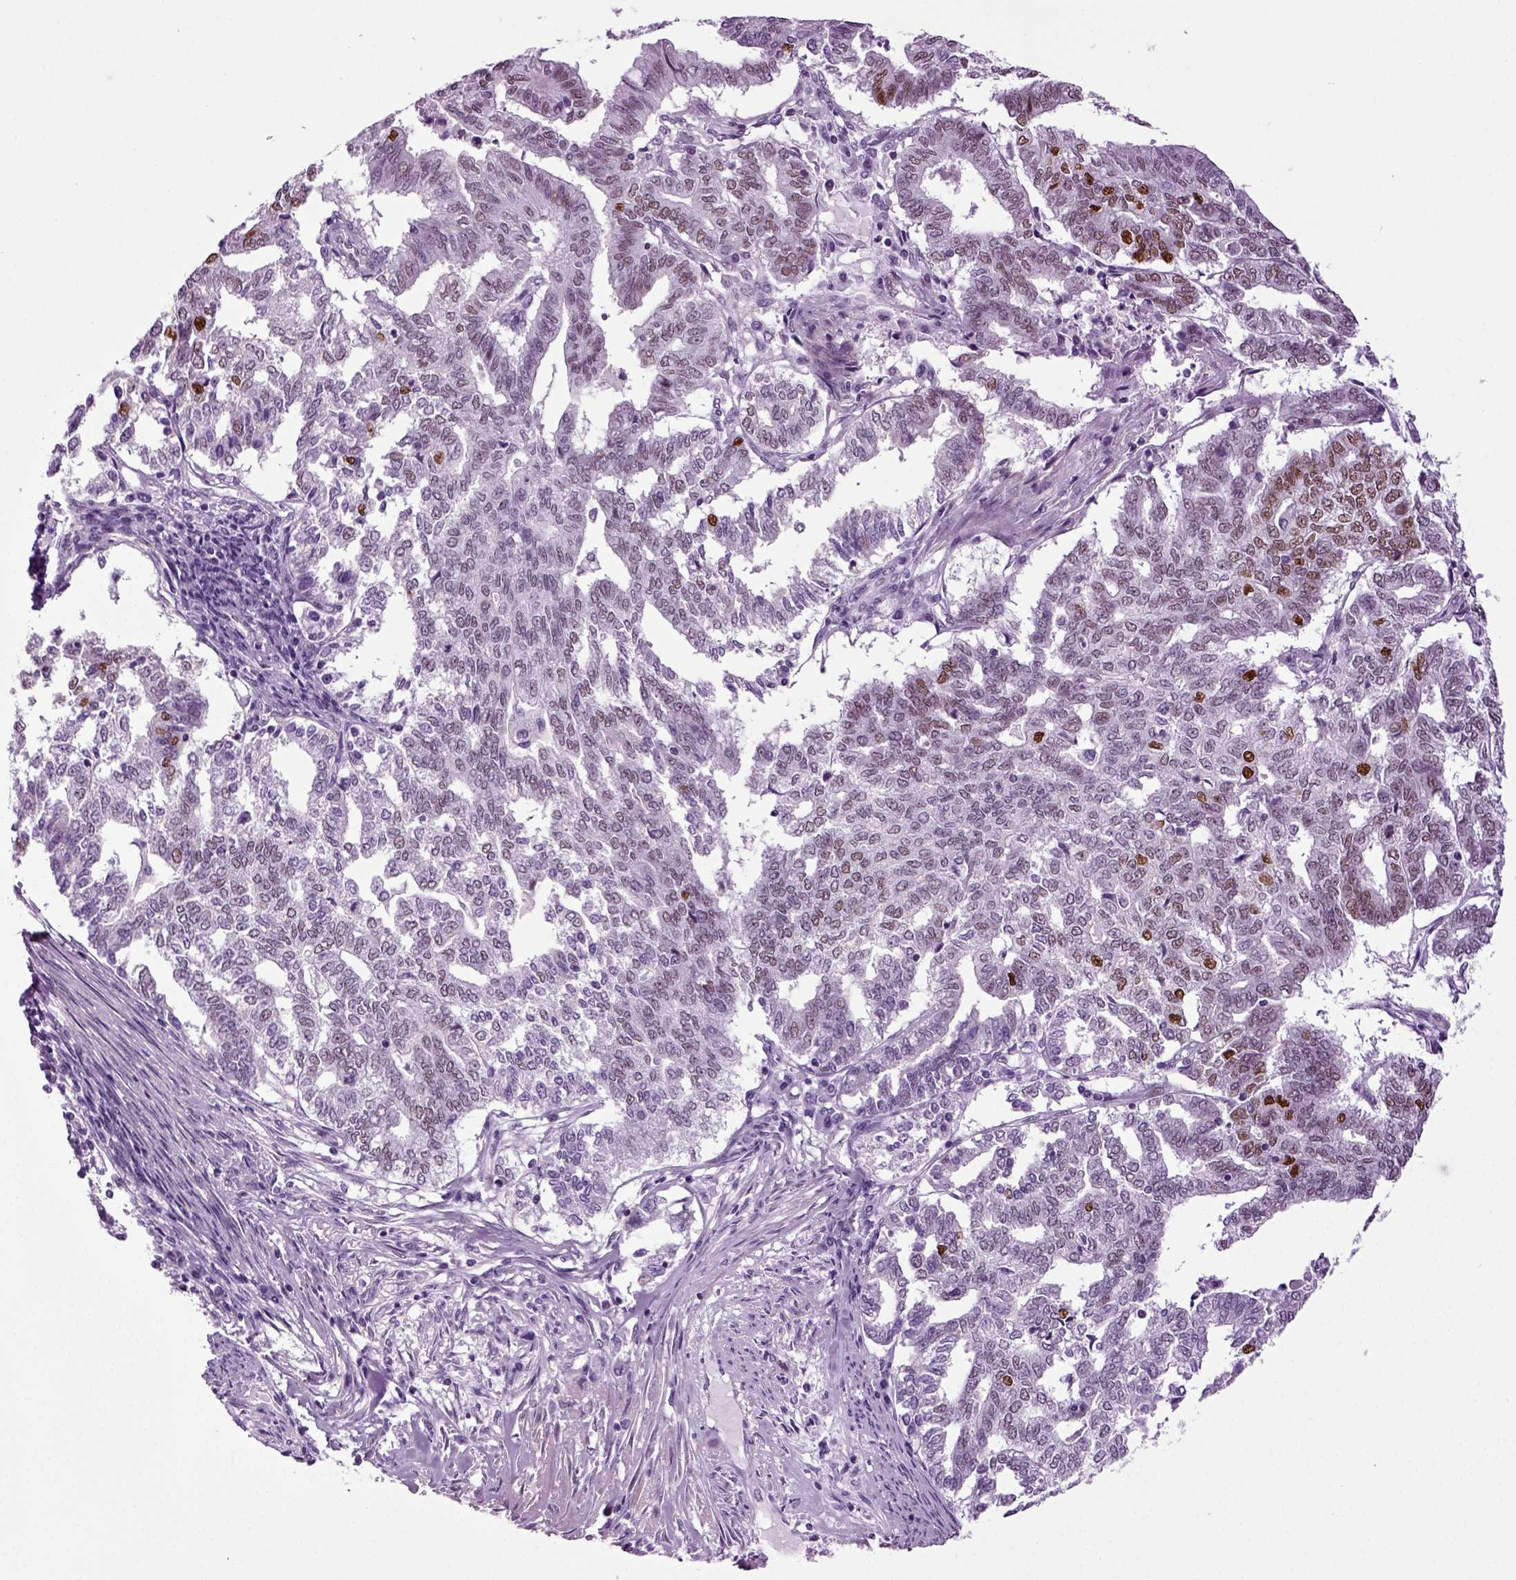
{"staining": {"intensity": "strong", "quantity": "<25%", "location": "nuclear"}, "tissue": "endometrial cancer", "cell_type": "Tumor cells", "image_type": "cancer", "snomed": [{"axis": "morphology", "description": "Adenocarcinoma, NOS"}, {"axis": "topography", "description": "Endometrium"}], "caption": "Protein expression analysis of adenocarcinoma (endometrial) shows strong nuclear expression in about <25% of tumor cells. The protein is shown in brown color, while the nuclei are stained blue.", "gene": "RFX3", "patient": {"sex": "female", "age": 79}}